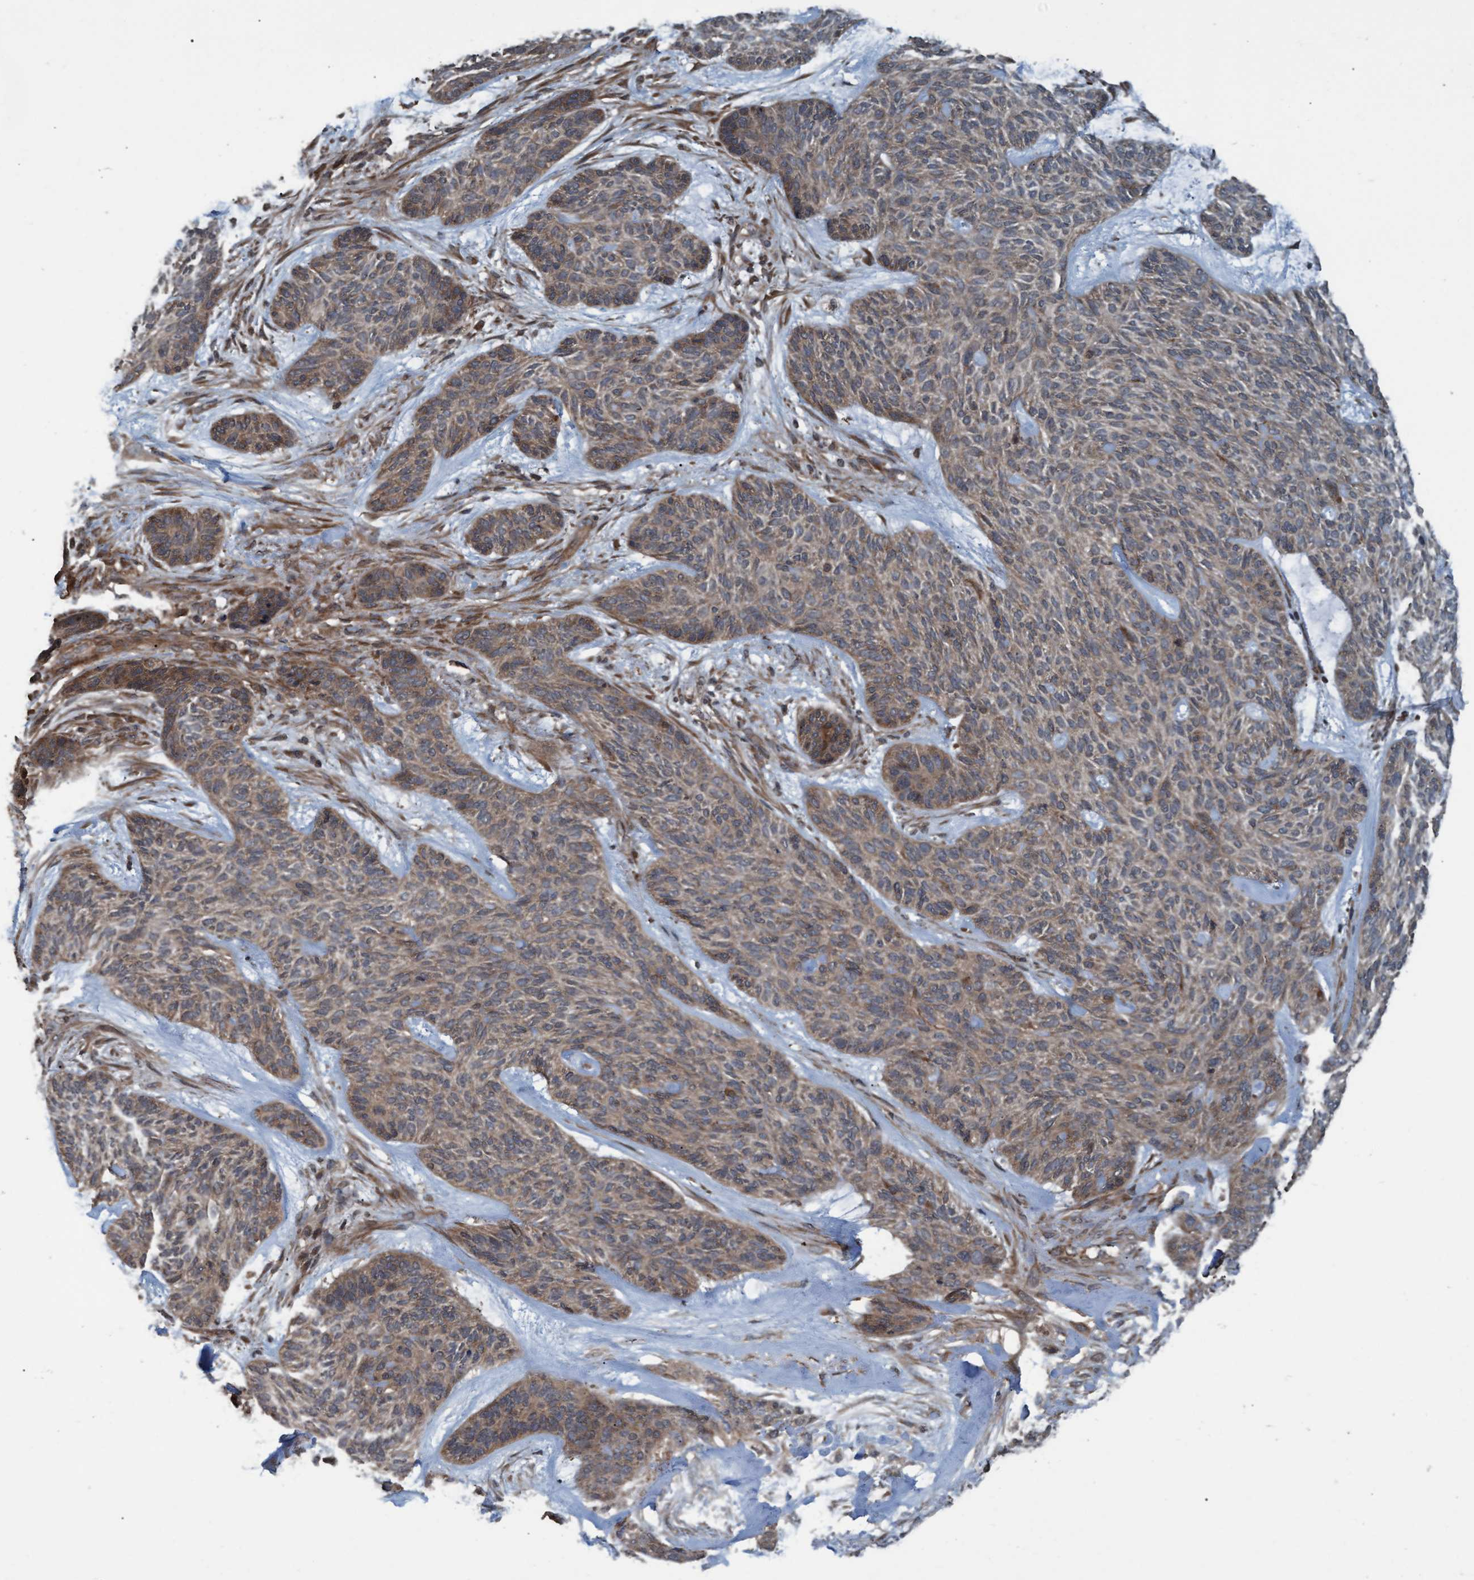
{"staining": {"intensity": "weak", "quantity": ">75%", "location": "cytoplasmic/membranous"}, "tissue": "skin cancer", "cell_type": "Tumor cells", "image_type": "cancer", "snomed": [{"axis": "morphology", "description": "Basal cell carcinoma"}, {"axis": "topography", "description": "Skin"}], "caption": "Human skin cancer stained with a protein marker reveals weak staining in tumor cells.", "gene": "GGT6", "patient": {"sex": "male", "age": 55}}